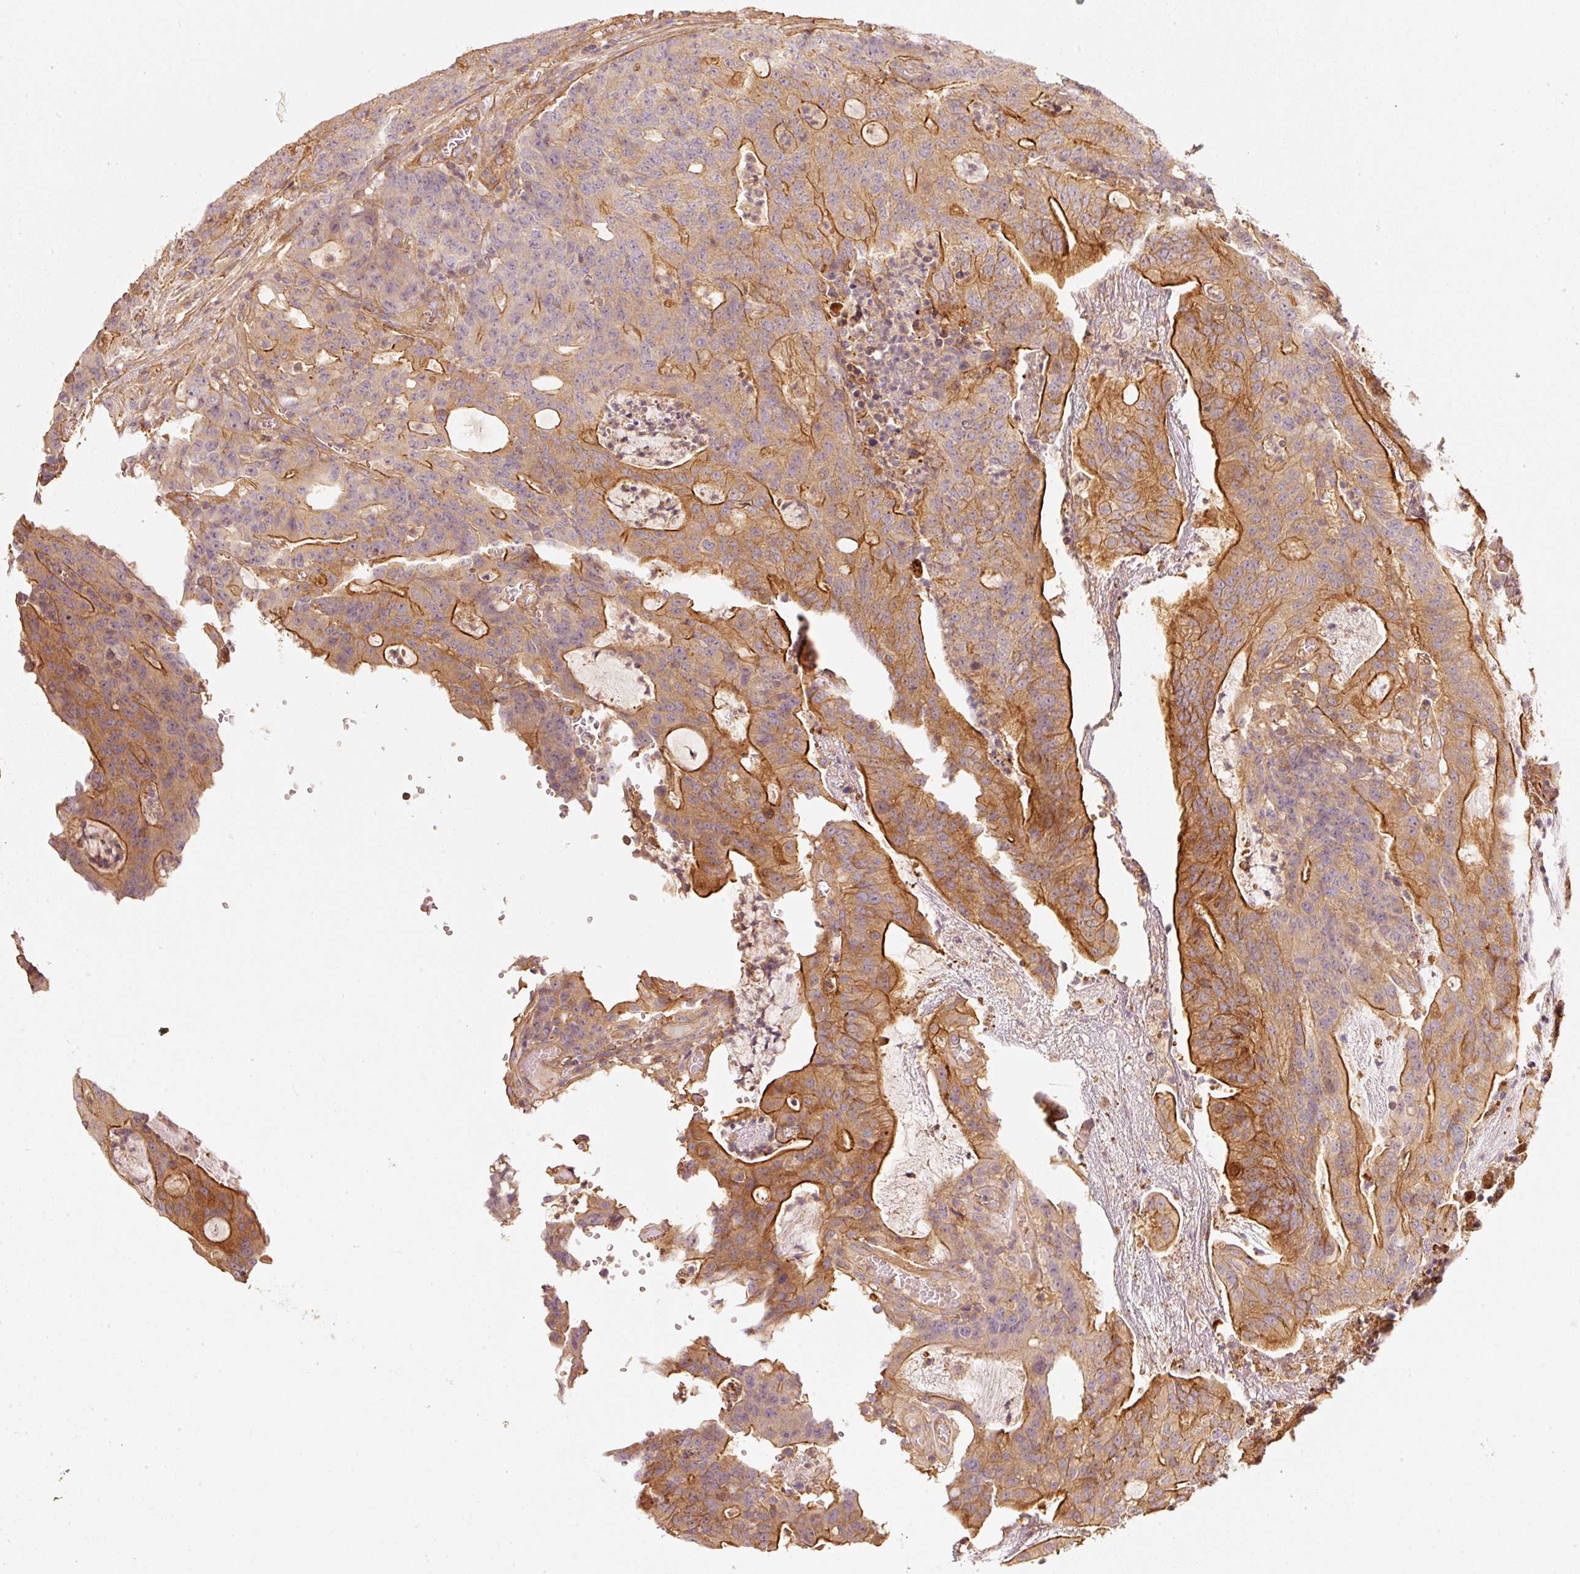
{"staining": {"intensity": "moderate", "quantity": ">75%", "location": "cytoplasmic/membranous"}, "tissue": "colorectal cancer", "cell_type": "Tumor cells", "image_type": "cancer", "snomed": [{"axis": "morphology", "description": "Adenocarcinoma, NOS"}, {"axis": "topography", "description": "Colon"}], "caption": "Immunohistochemistry (IHC) (DAB (3,3'-diaminobenzidine)) staining of human adenocarcinoma (colorectal) displays moderate cytoplasmic/membranous protein expression in about >75% of tumor cells.", "gene": "CEP95", "patient": {"sex": "male", "age": 83}}